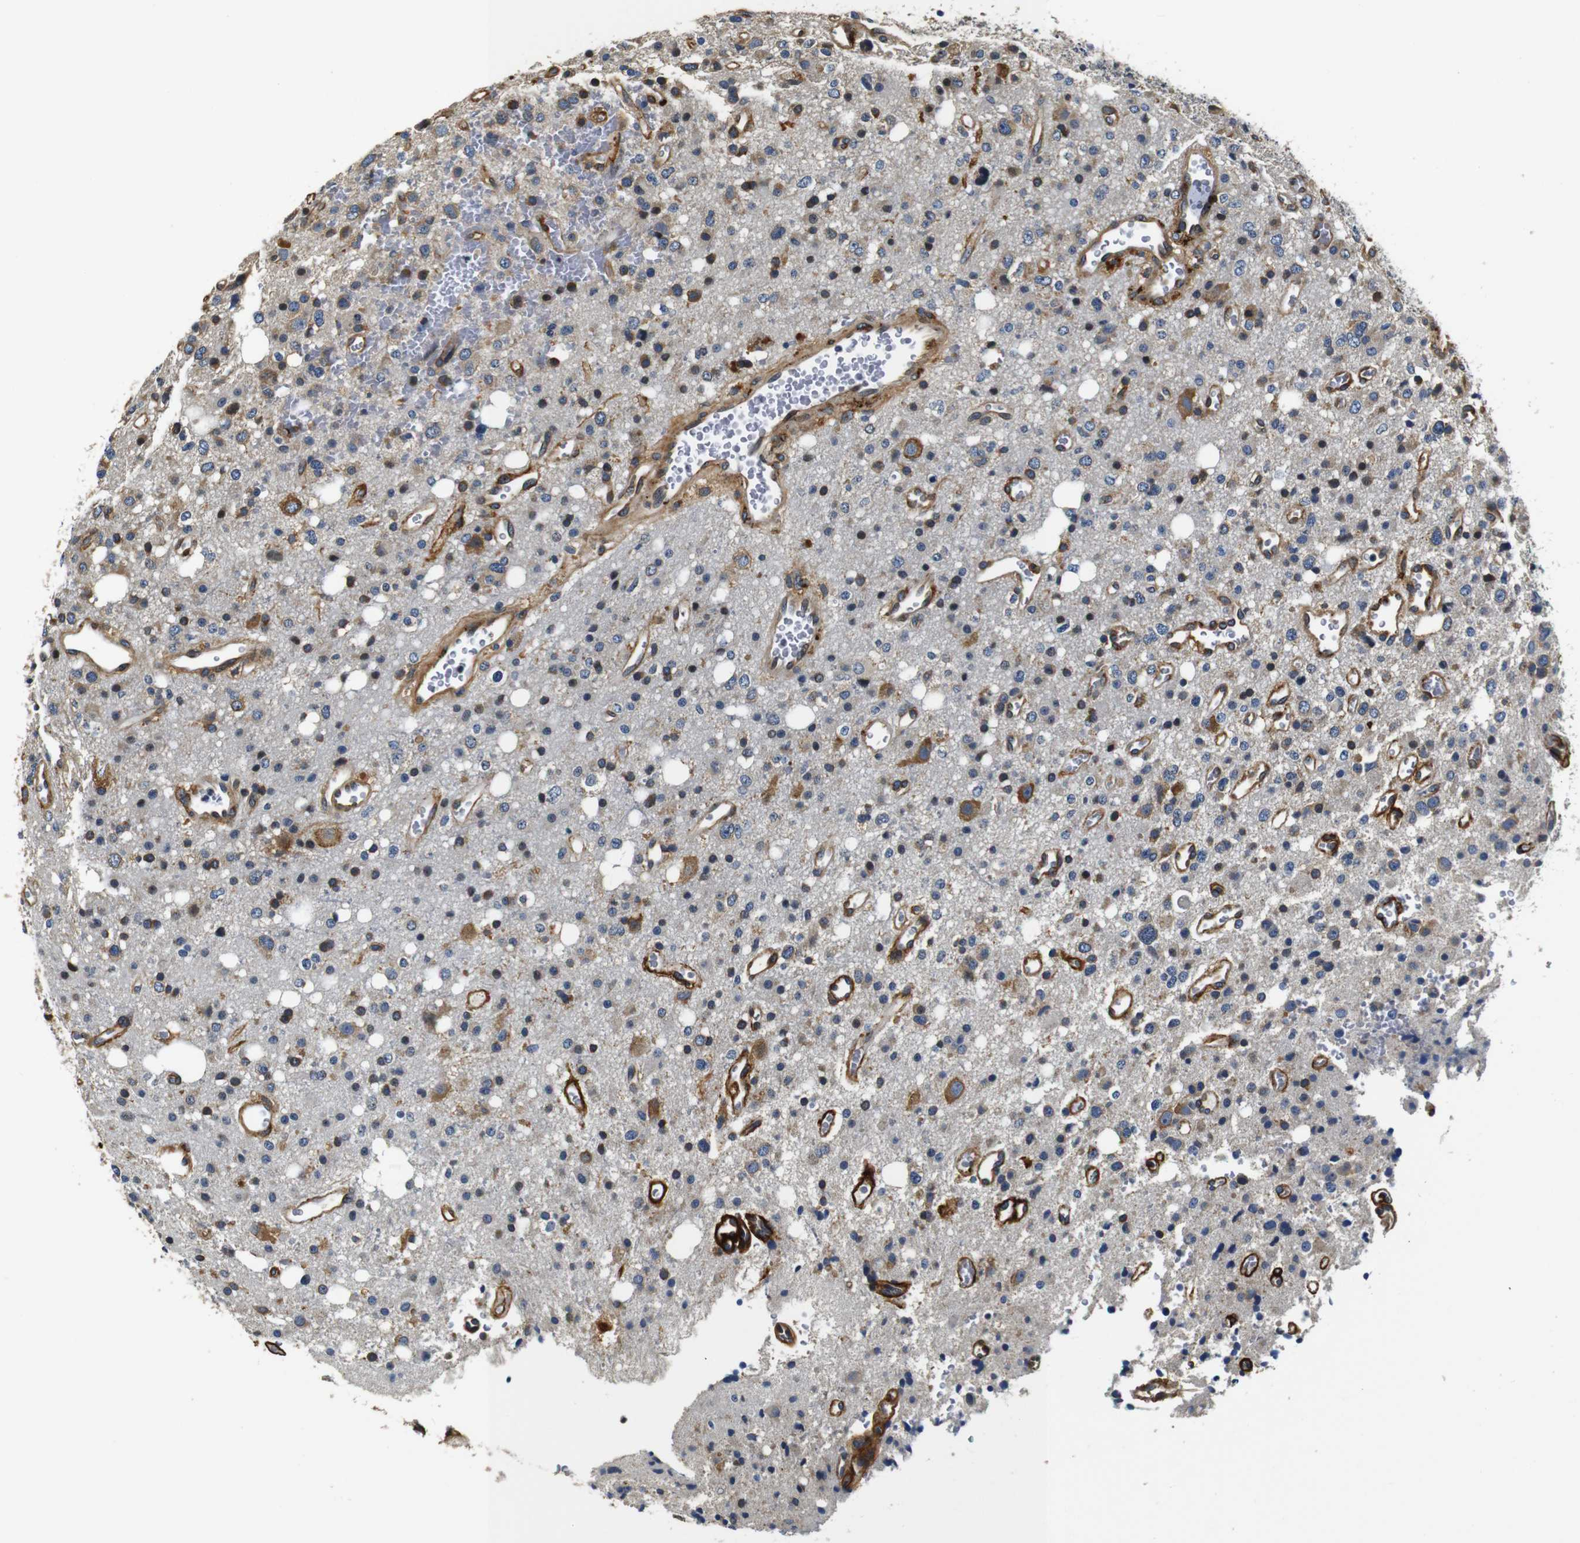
{"staining": {"intensity": "moderate", "quantity": "<25%", "location": "cytoplasmic/membranous"}, "tissue": "glioma", "cell_type": "Tumor cells", "image_type": "cancer", "snomed": [{"axis": "morphology", "description": "Glioma, malignant, High grade"}, {"axis": "topography", "description": "Brain"}], "caption": "Glioma stained with immunohistochemistry exhibits moderate cytoplasmic/membranous staining in approximately <25% of tumor cells.", "gene": "COL1A1", "patient": {"sex": "male", "age": 47}}